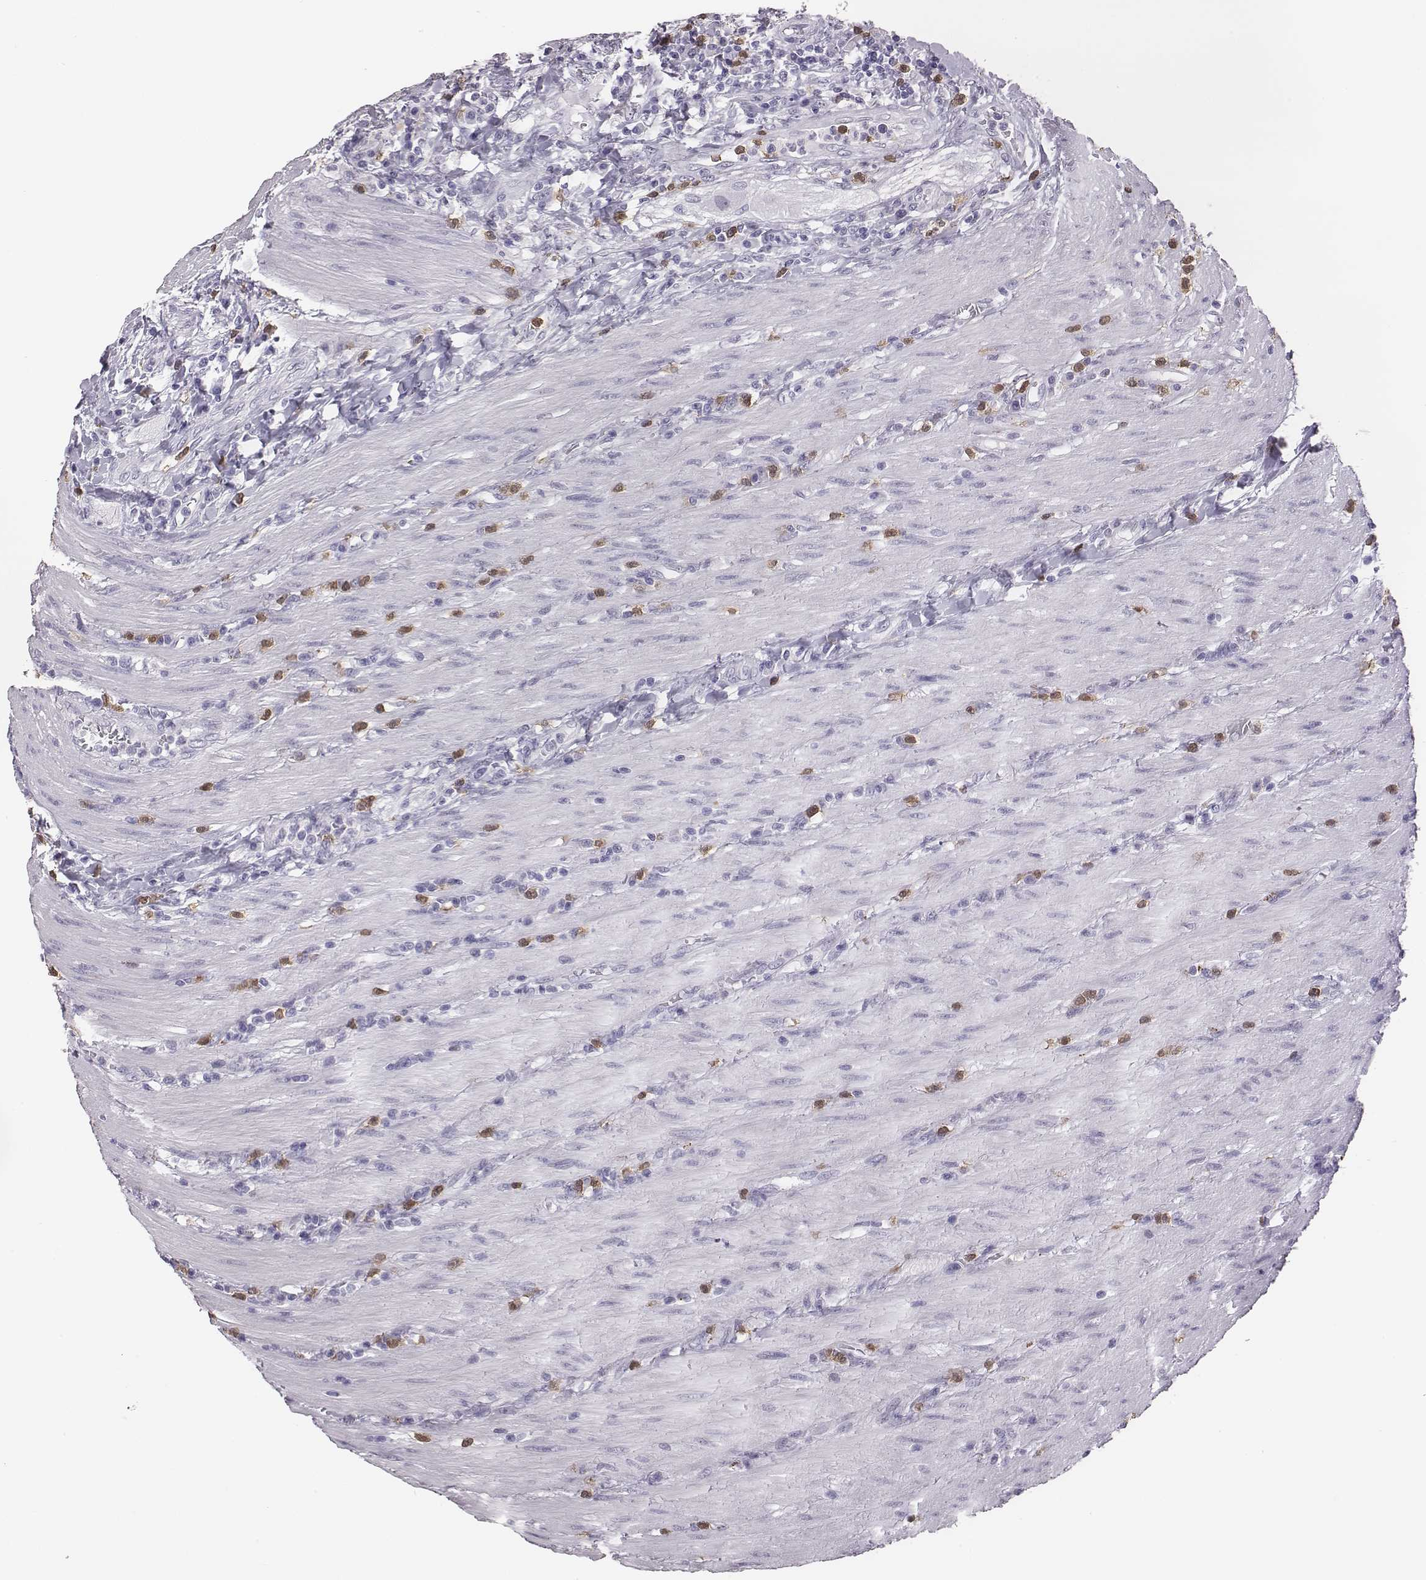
{"staining": {"intensity": "negative", "quantity": "none", "location": "none"}, "tissue": "colorectal cancer", "cell_type": "Tumor cells", "image_type": "cancer", "snomed": [{"axis": "morphology", "description": "Adenocarcinoma, NOS"}, {"axis": "topography", "description": "Colon"}], "caption": "An image of colorectal cancer (adenocarcinoma) stained for a protein reveals no brown staining in tumor cells.", "gene": "ACOD1", "patient": {"sex": "female", "age": 67}}